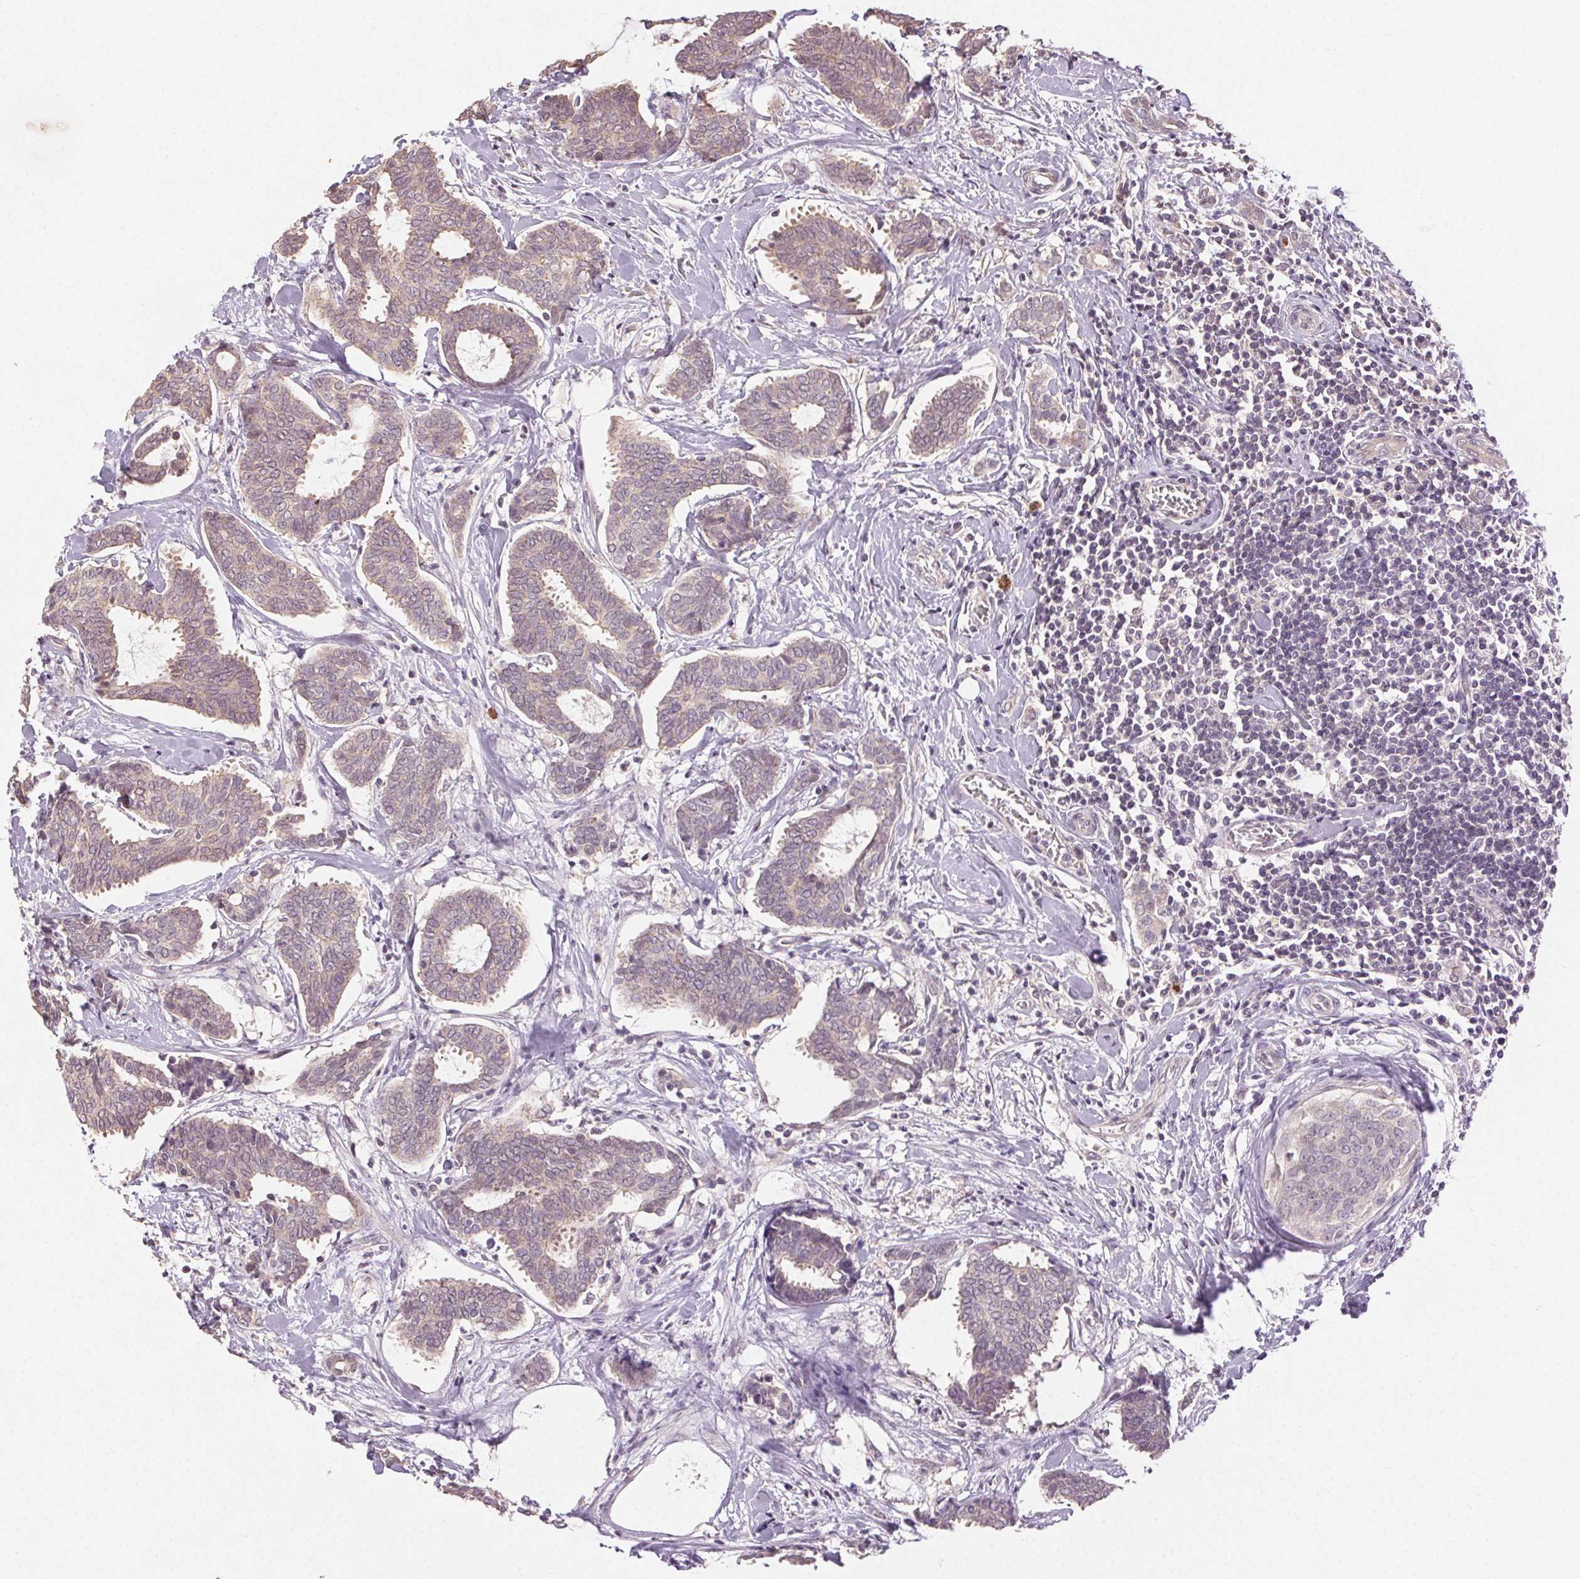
{"staining": {"intensity": "weak", "quantity": "25%-75%", "location": "cytoplasmic/membranous"}, "tissue": "breast cancer", "cell_type": "Tumor cells", "image_type": "cancer", "snomed": [{"axis": "morphology", "description": "Intraductal carcinoma, in situ"}, {"axis": "morphology", "description": "Duct carcinoma"}, {"axis": "morphology", "description": "Lobular carcinoma, in situ"}, {"axis": "topography", "description": "Breast"}], "caption": "Weak cytoplasmic/membranous expression is identified in approximately 25%-75% of tumor cells in breast cancer. Nuclei are stained in blue.", "gene": "ATP1B3", "patient": {"sex": "female", "age": 44}}